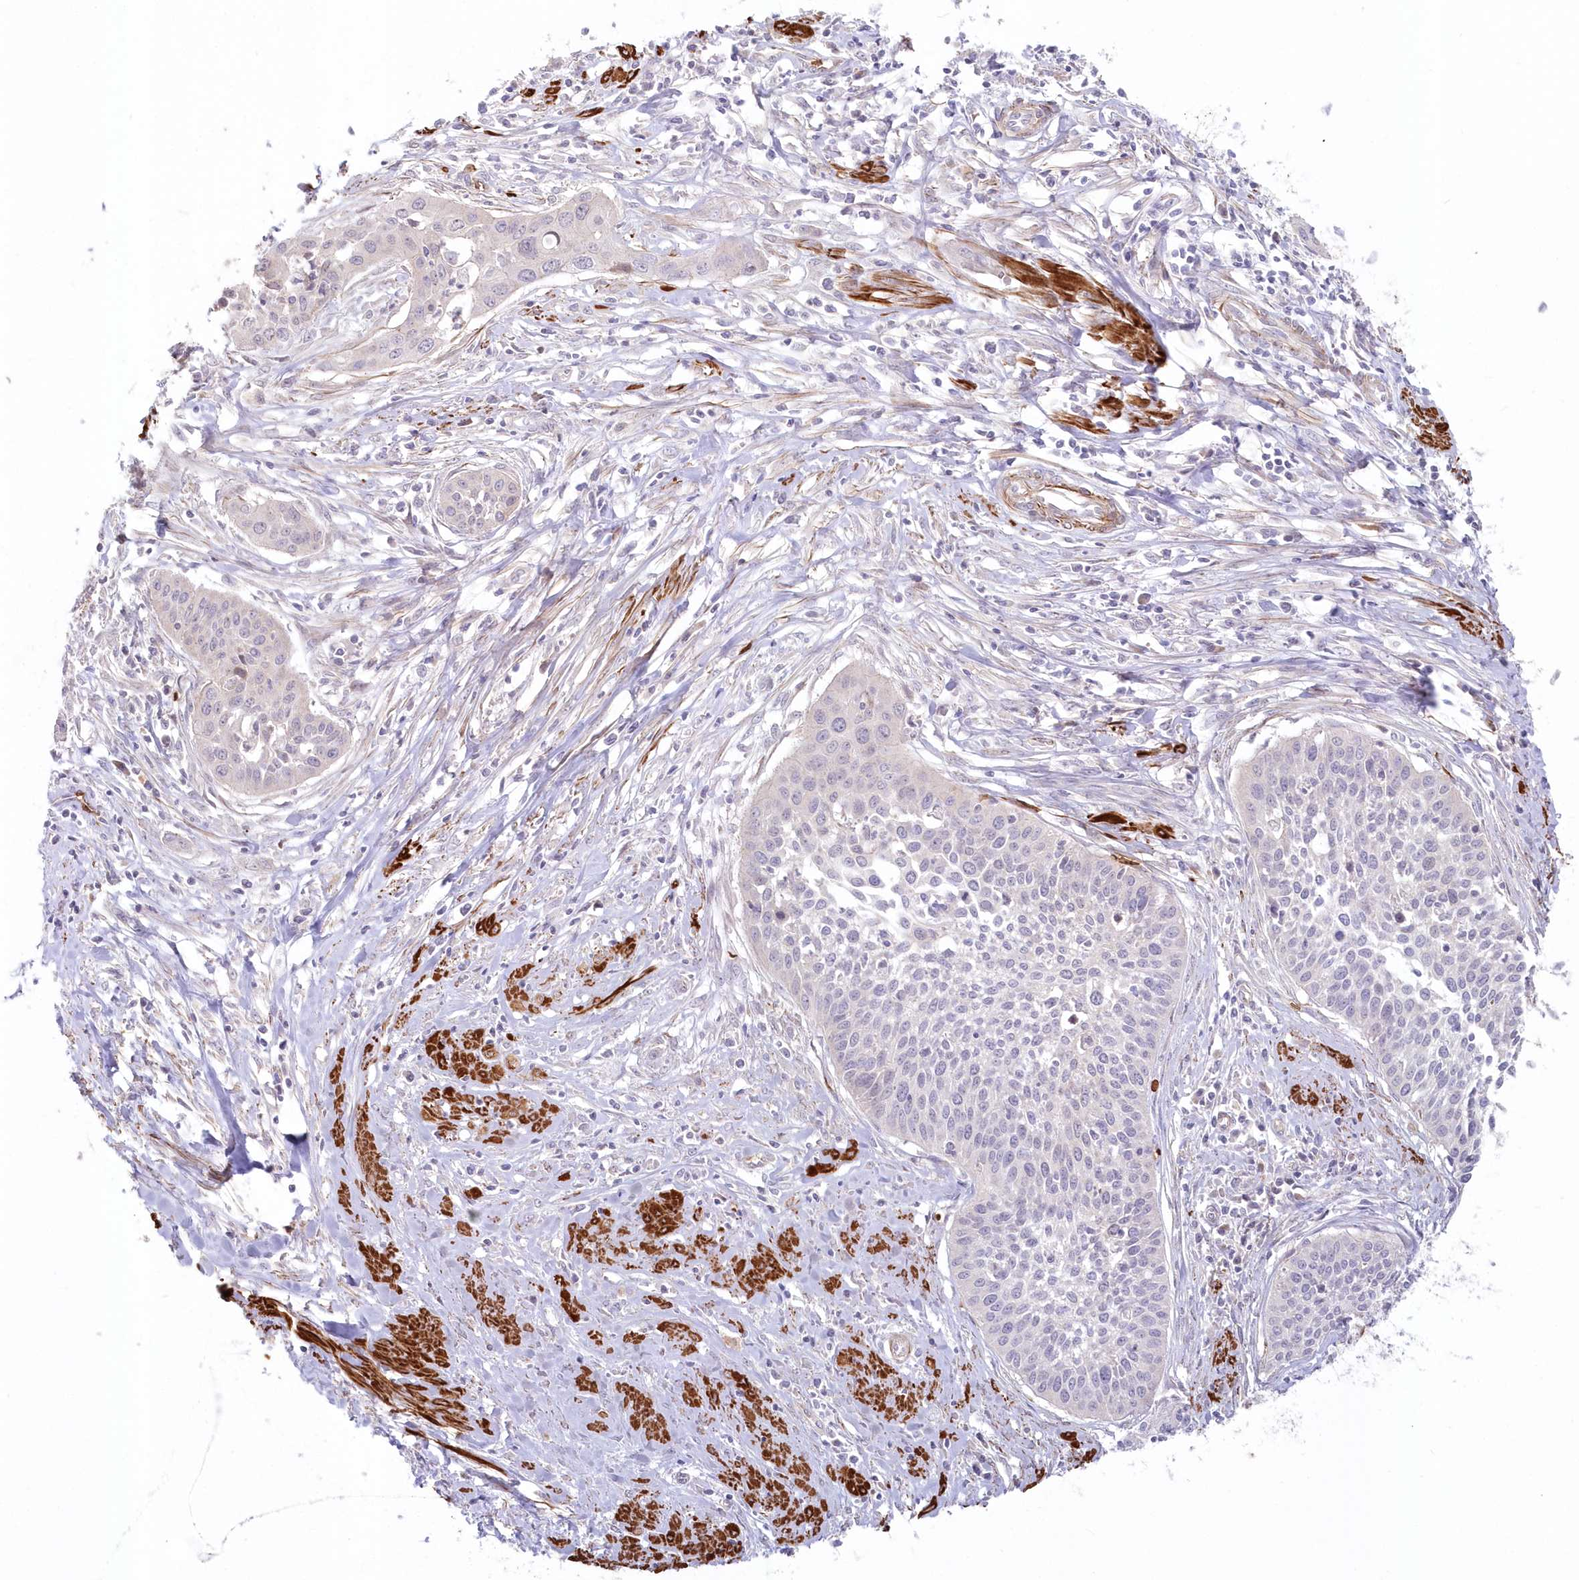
{"staining": {"intensity": "negative", "quantity": "none", "location": "none"}, "tissue": "cervical cancer", "cell_type": "Tumor cells", "image_type": "cancer", "snomed": [{"axis": "morphology", "description": "Squamous cell carcinoma, NOS"}, {"axis": "topography", "description": "Cervix"}], "caption": "Immunohistochemical staining of squamous cell carcinoma (cervical) shows no significant positivity in tumor cells.", "gene": "SERINC1", "patient": {"sex": "female", "age": 34}}